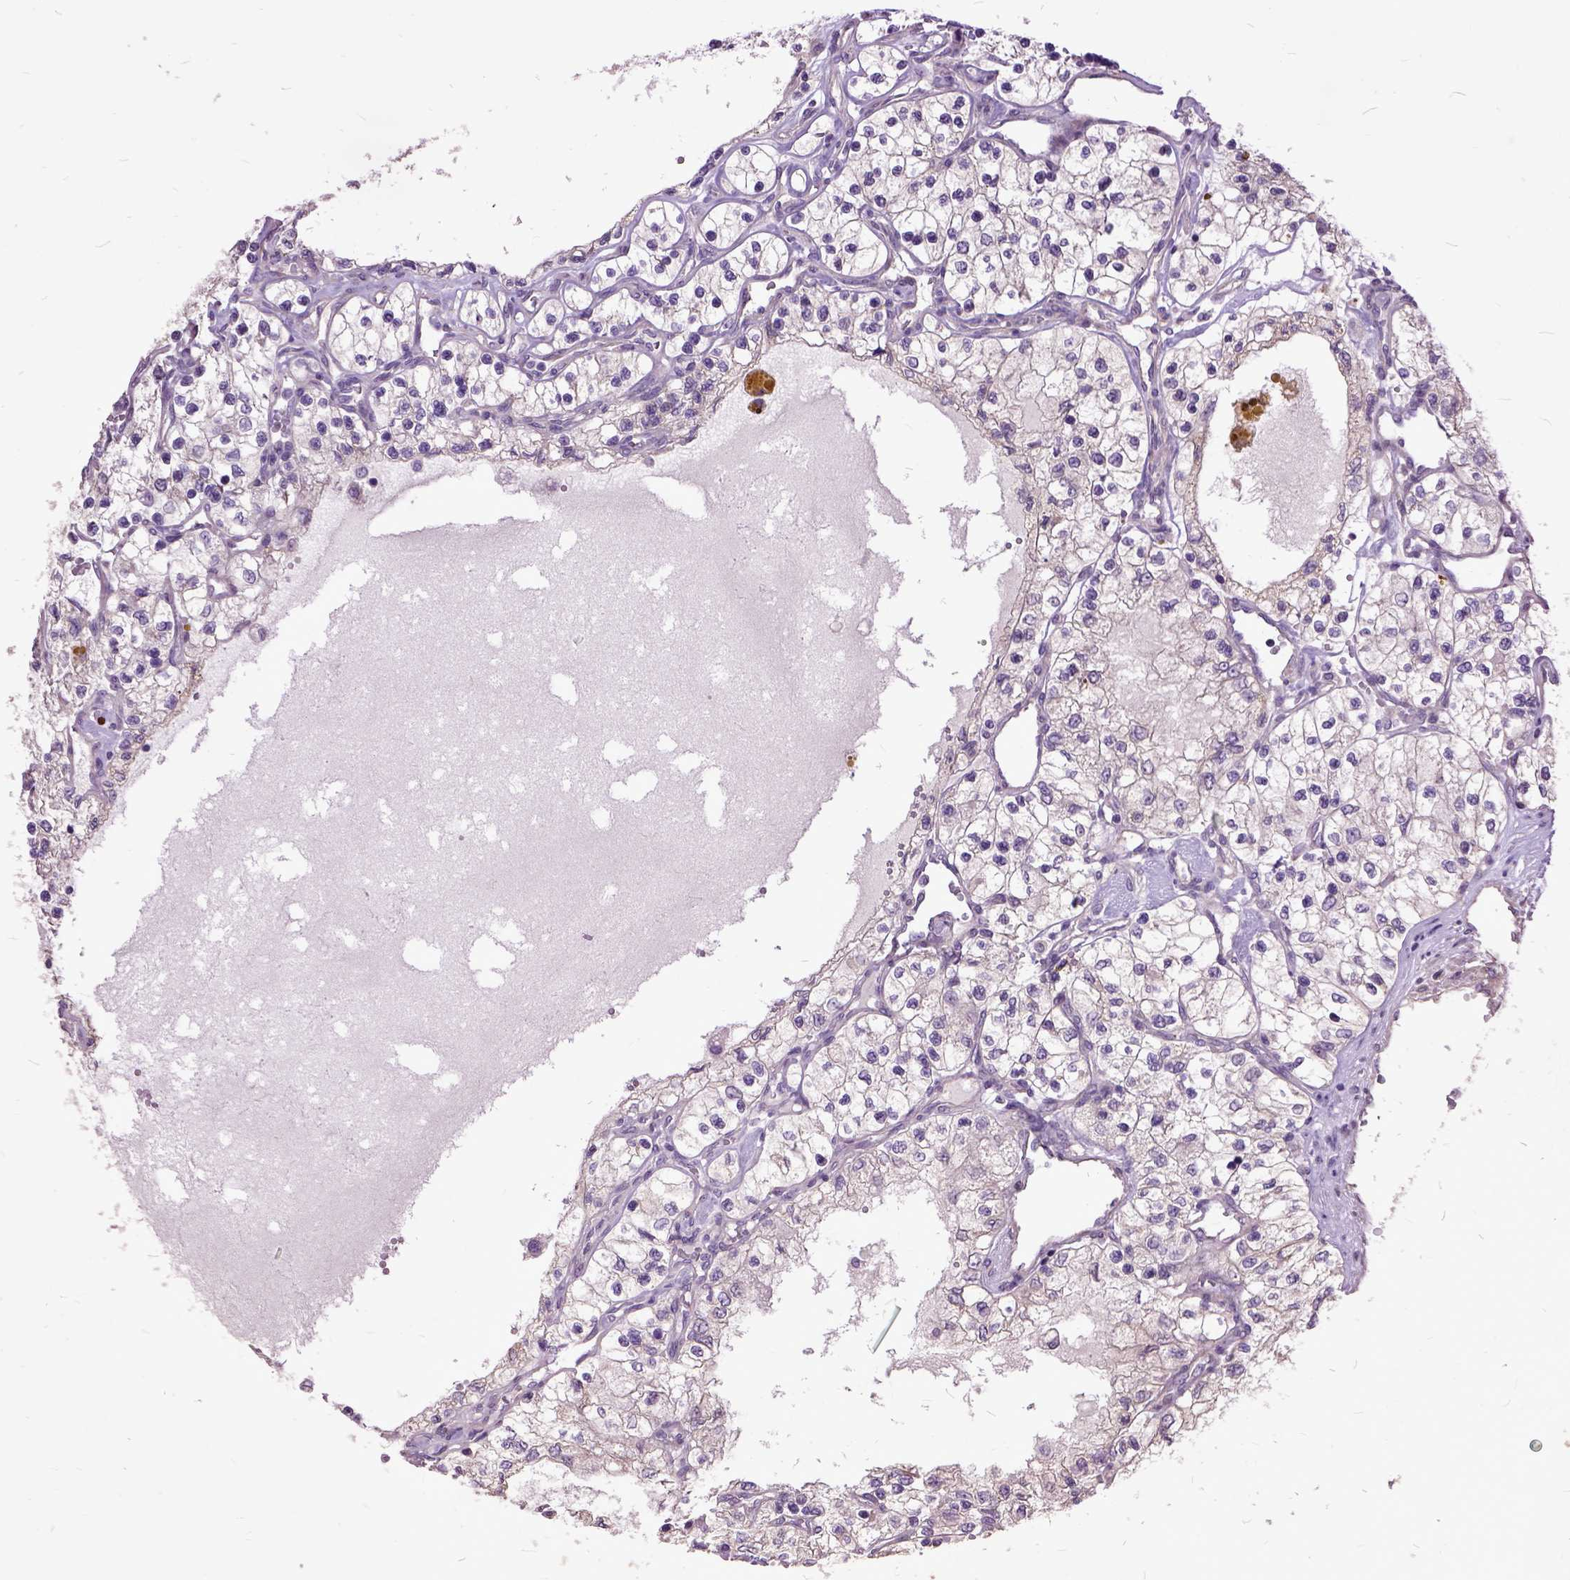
{"staining": {"intensity": "negative", "quantity": "none", "location": "none"}, "tissue": "renal cancer", "cell_type": "Tumor cells", "image_type": "cancer", "snomed": [{"axis": "morphology", "description": "Adenocarcinoma, NOS"}, {"axis": "topography", "description": "Kidney"}], "caption": "There is no significant staining in tumor cells of renal cancer.", "gene": "AREG", "patient": {"sex": "female", "age": 69}}